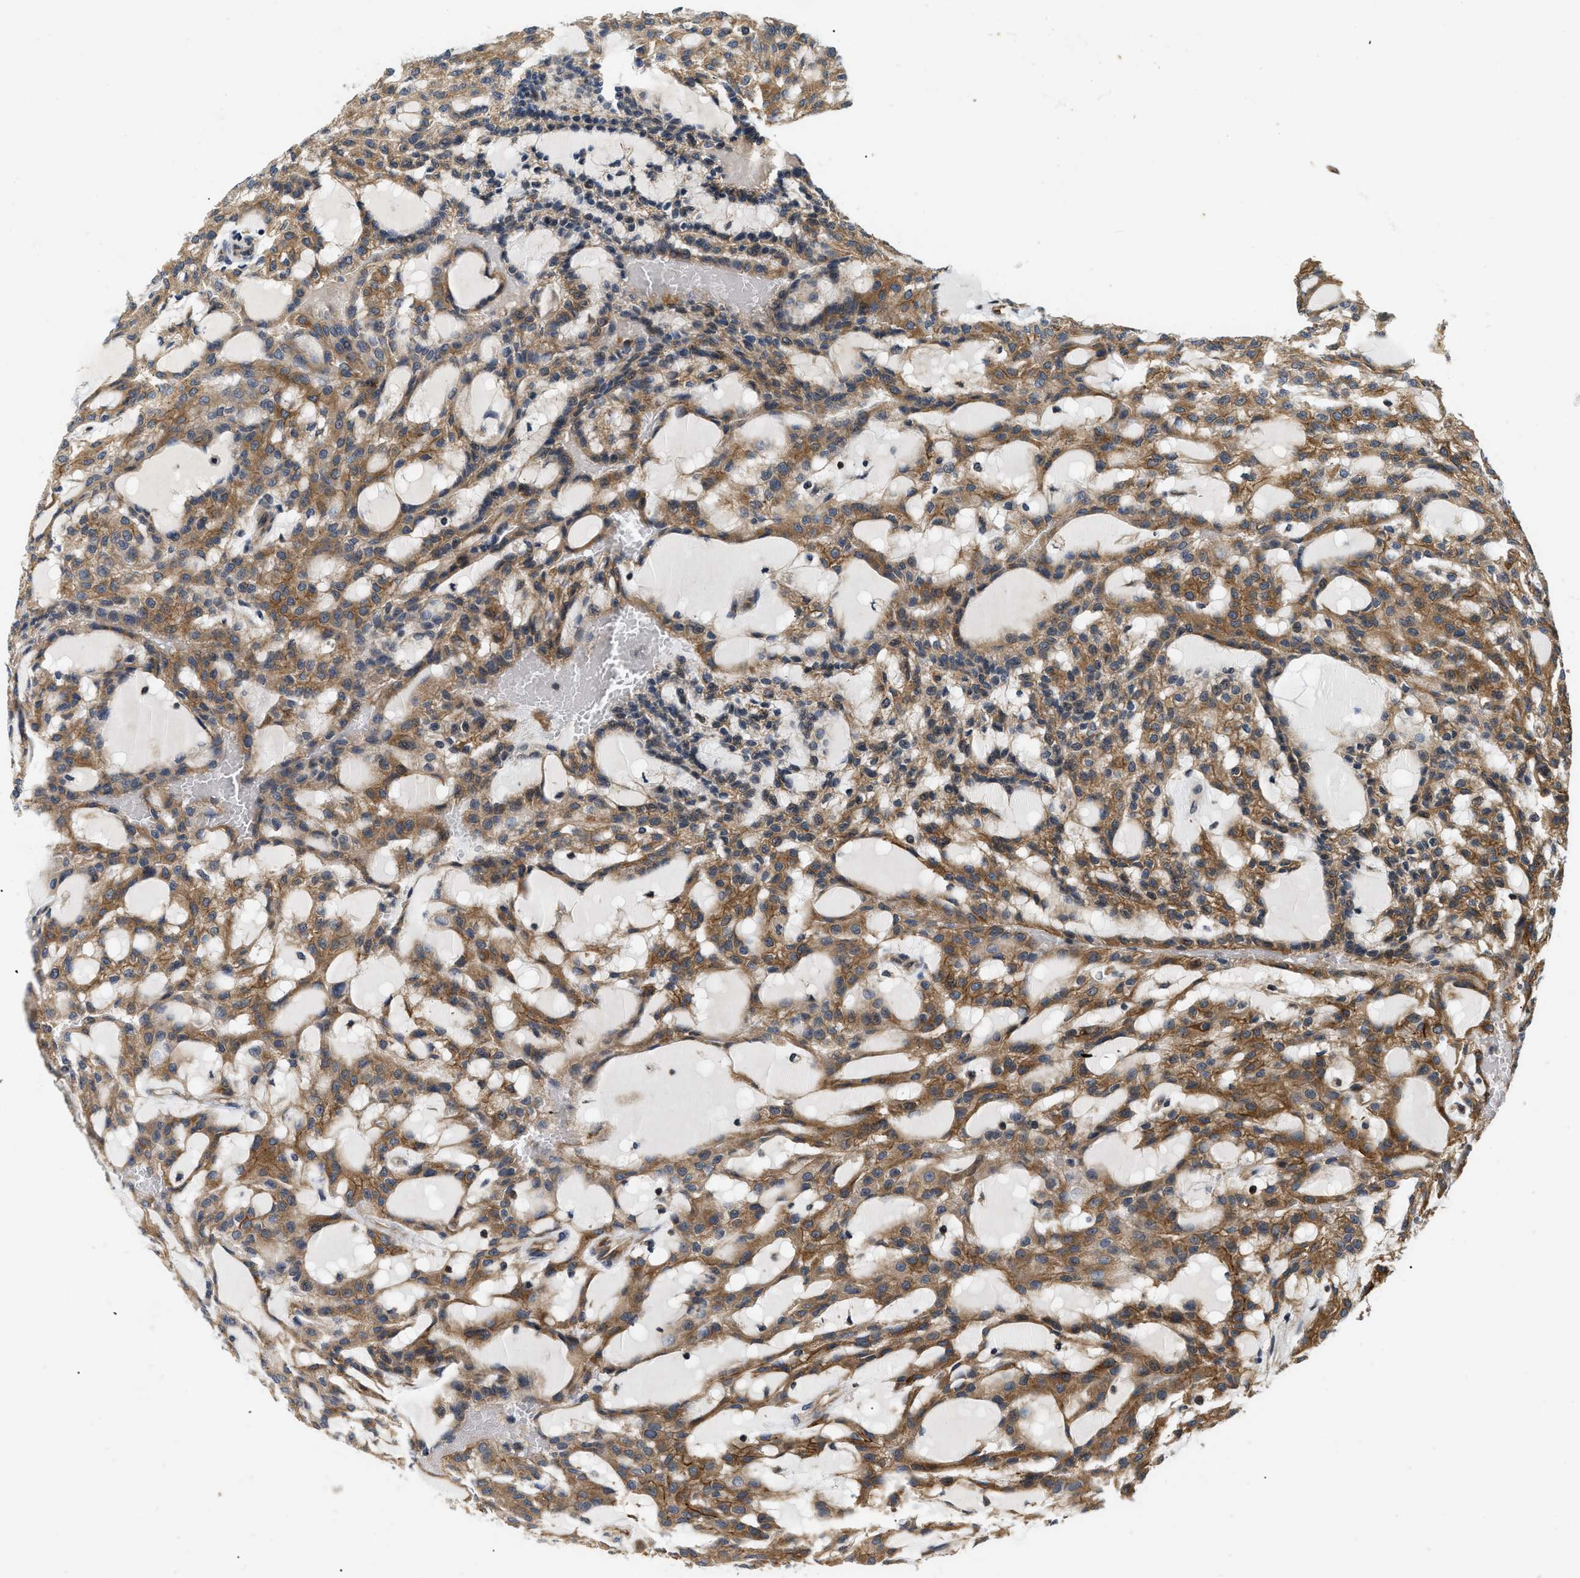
{"staining": {"intensity": "moderate", "quantity": ">75%", "location": "cytoplasmic/membranous"}, "tissue": "renal cancer", "cell_type": "Tumor cells", "image_type": "cancer", "snomed": [{"axis": "morphology", "description": "Adenocarcinoma, NOS"}, {"axis": "topography", "description": "Kidney"}], "caption": "Immunohistochemistry (IHC) photomicrograph of neoplastic tissue: human renal cancer stained using immunohistochemistry demonstrates medium levels of moderate protein expression localized specifically in the cytoplasmic/membranous of tumor cells, appearing as a cytoplasmic/membranous brown color.", "gene": "HMGCR", "patient": {"sex": "male", "age": 63}}